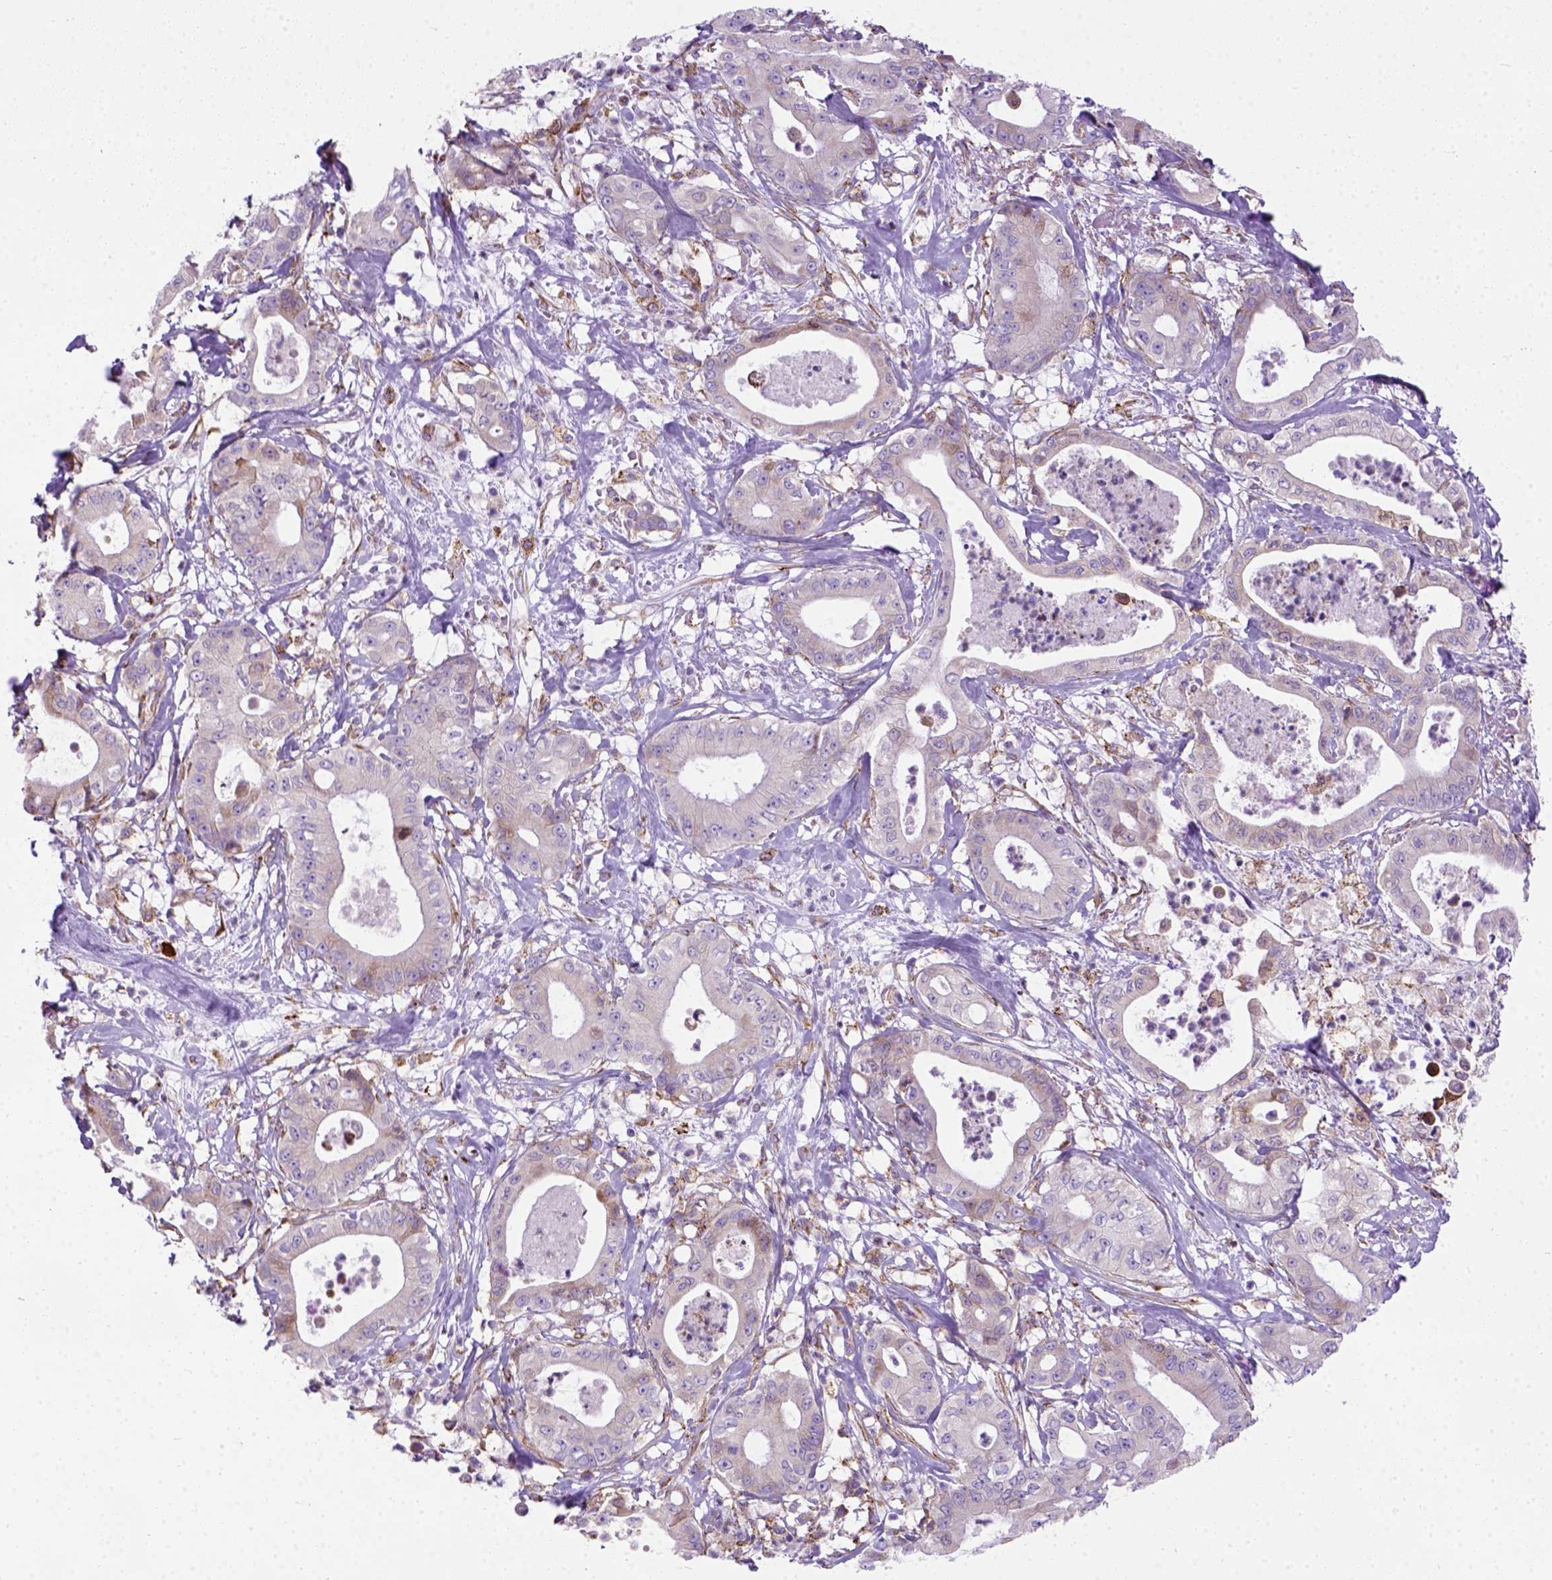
{"staining": {"intensity": "moderate", "quantity": "<25%", "location": "cytoplasmic/membranous"}, "tissue": "pancreatic cancer", "cell_type": "Tumor cells", "image_type": "cancer", "snomed": [{"axis": "morphology", "description": "Adenocarcinoma, NOS"}, {"axis": "topography", "description": "Pancreas"}], "caption": "Tumor cells exhibit low levels of moderate cytoplasmic/membranous expression in about <25% of cells in human adenocarcinoma (pancreatic).", "gene": "PLK4", "patient": {"sex": "male", "age": 71}}